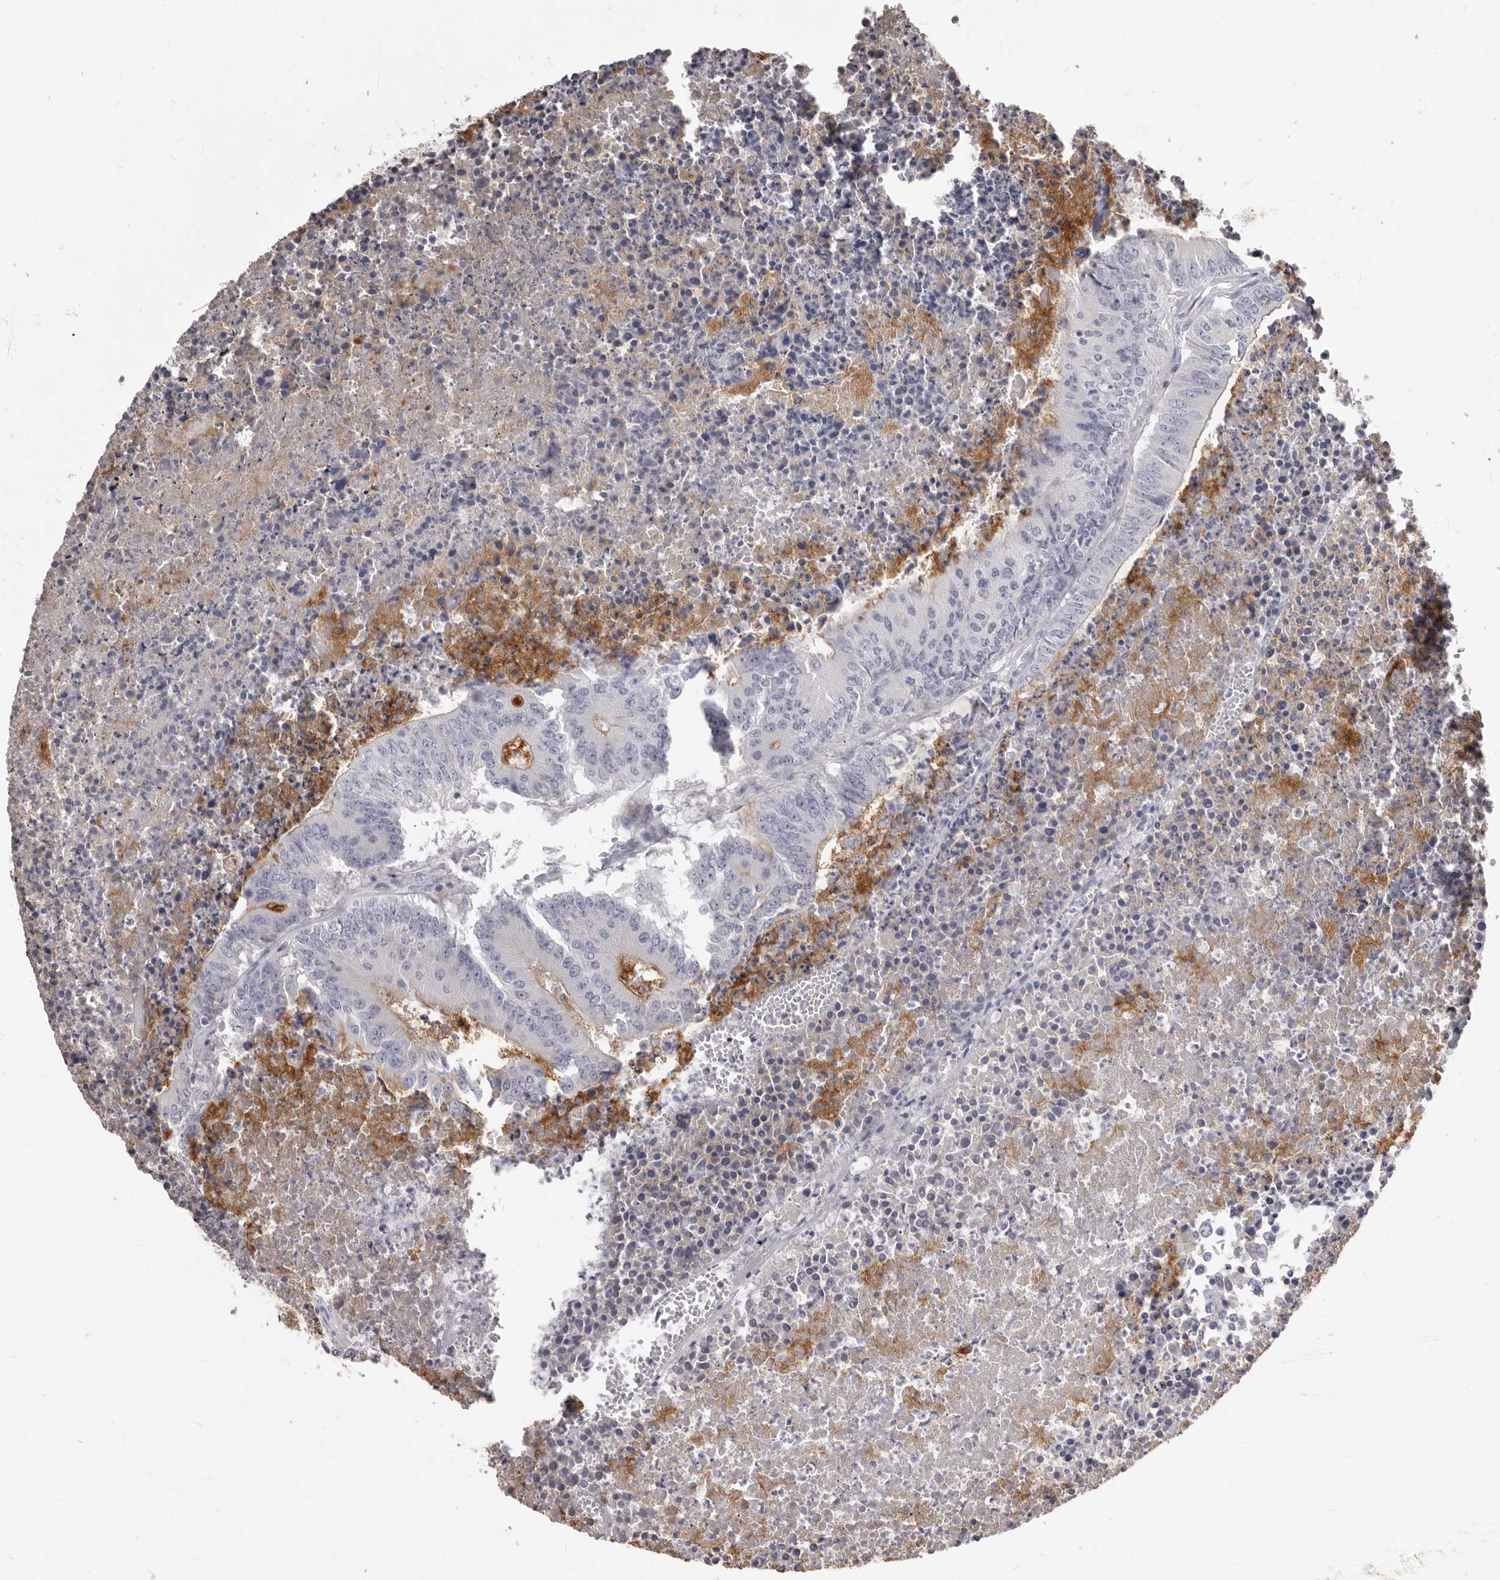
{"staining": {"intensity": "negative", "quantity": "none", "location": "none"}, "tissue": "colorectal cancer", "cell_type": "Tumor cells", "image_type": "cancer", "snomed": [{"axis": "morphology", "description": "Adenocarcinoma, NOS"}, {"axis": "topography", "description": "Colon"}], "caption": "Immunohistochemistry photomicrograph of neoplastic tissue: colorectal adenocarcinoma stained with DAB demonstrates no significant protein expression in tumor cells.", "gene": "GPRC5C", "patient": {"sex": "male", "age": 87}}